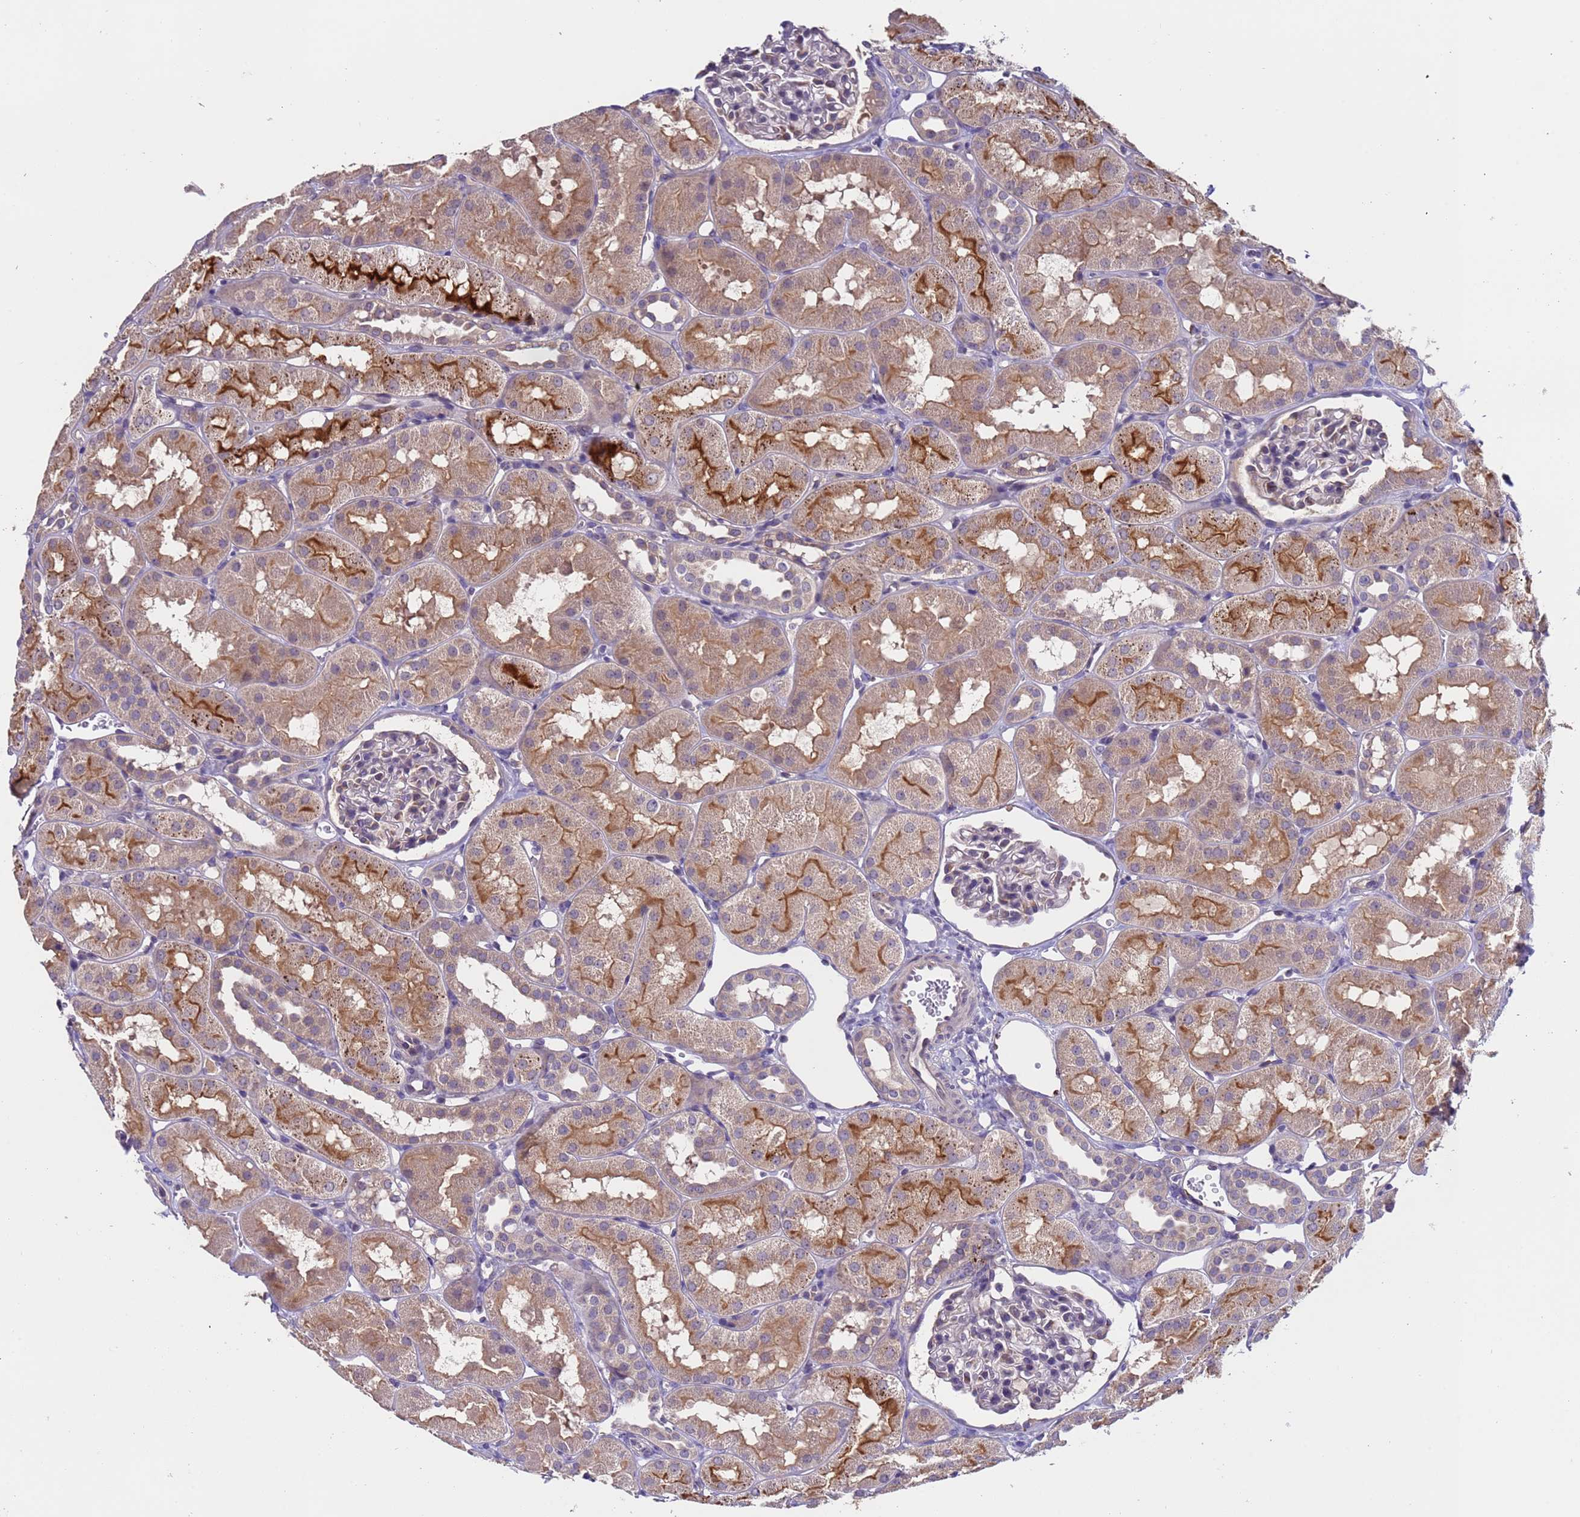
{"staining": {"intensity": "negative", "quantity": "none", "location": "none"}, "tissue": "kidney", "cell_type": "Cells in glomeruli", "image_type": "normal", "snomed": [{"axis": "morphology", "description": "Normal tissue, NOS"}, {"axis": "topography", "description": "Kidney"}, {"axis": "topography", "description": "Urinary bladder"}], "caption": "Micrograph shows no protein positivity in cells in glomeruli of unremarkable kidney. (DAB (3,3'-diaminobenzidine) IHC, high magnification).", "gene": "ZNF248", "patient": {"sex": "male", "age": 16}}